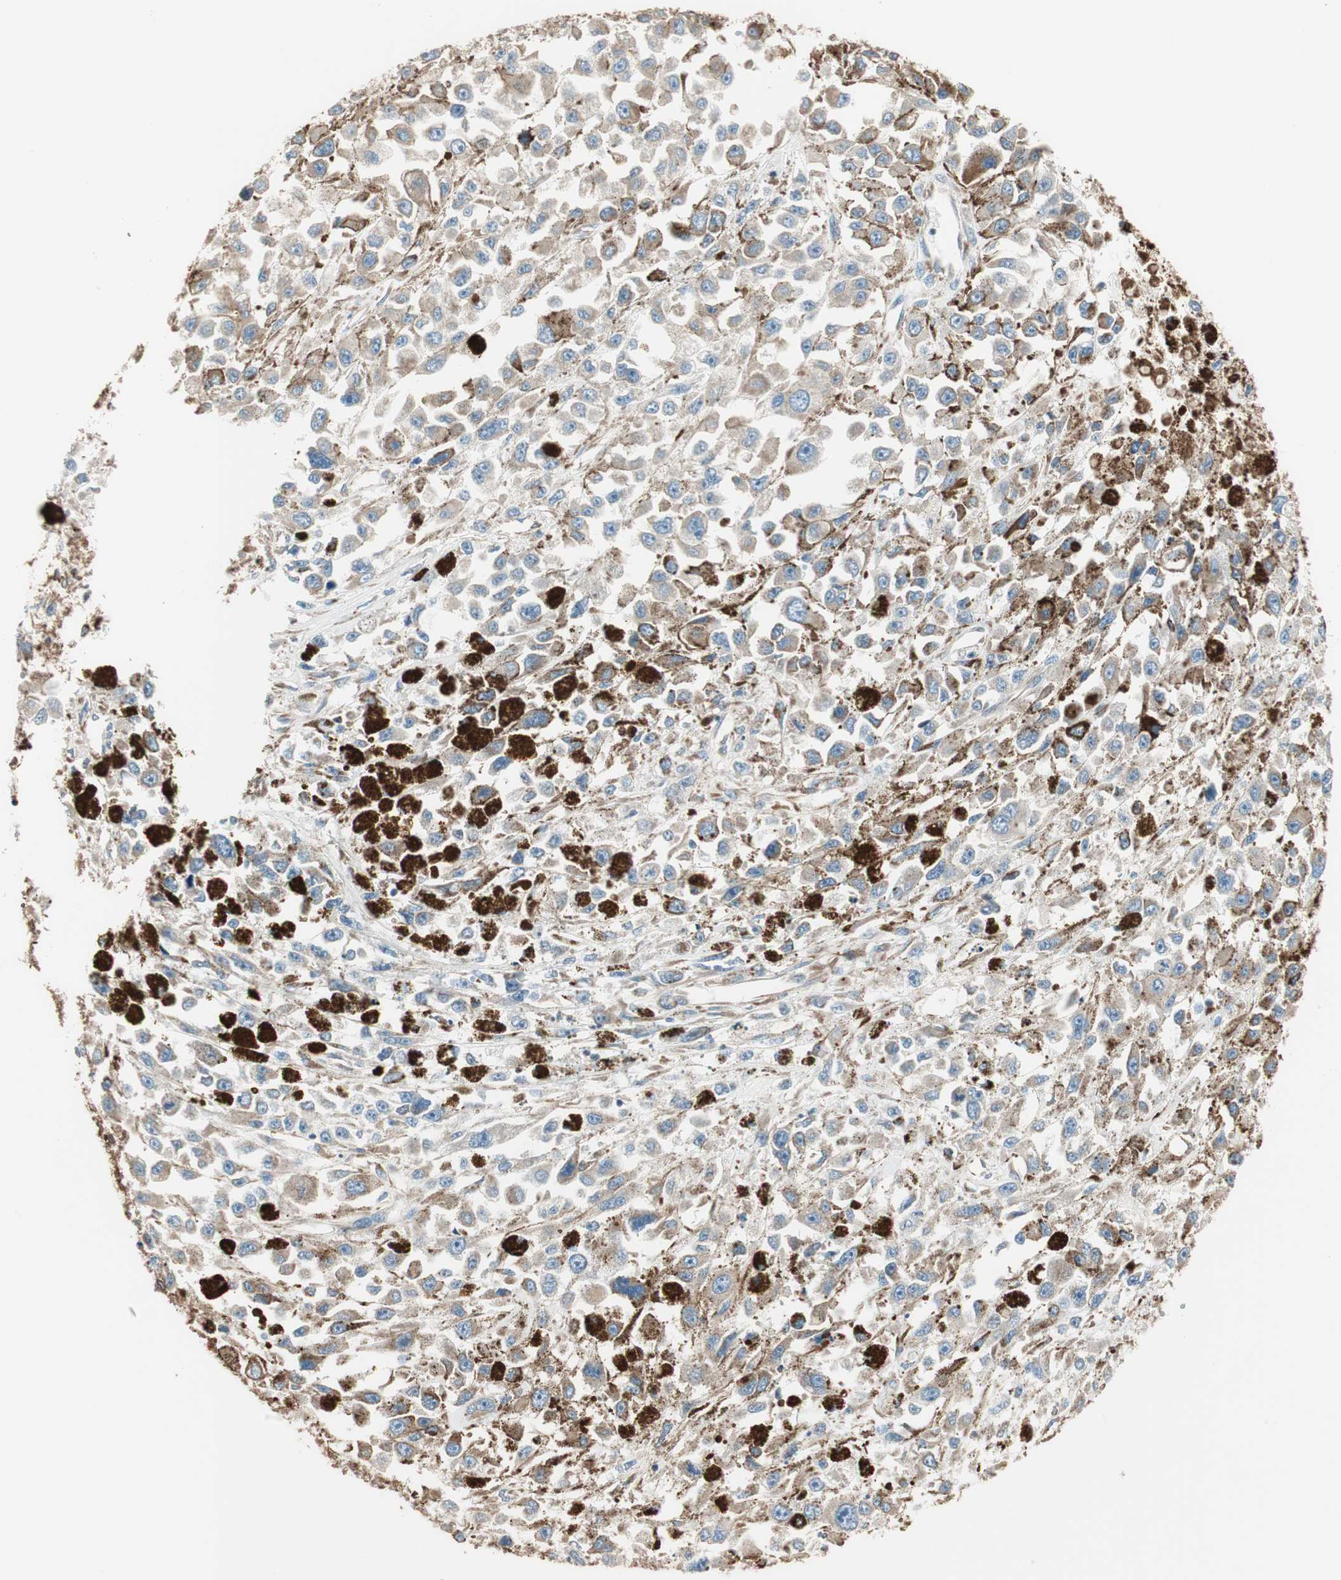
{"staining": {"intensity": "weak", "quantity": ">75%", "location": "cytoplasmic/membranous"}, "tissue": "melanoma", "cell_type": "Tumor cells", "image_type": "cancer", "snomed": [{"axis": "morphology", "description": "Malignant melanoma, Metastatic site"}, {"axis": "topography", "description": "Lymph node"}], "caption": "Immunohistochemical staining of malignant melanoma (metastatic site) demonstrates low levels of weak cytoplasmic/membranous protein expression in approximately >75% of tumor cells. (Brightfield microscopy of DAB IHC at high magnification).", "gene": "SRCIN1", "patient": {"sex": "male", "age": 59}}